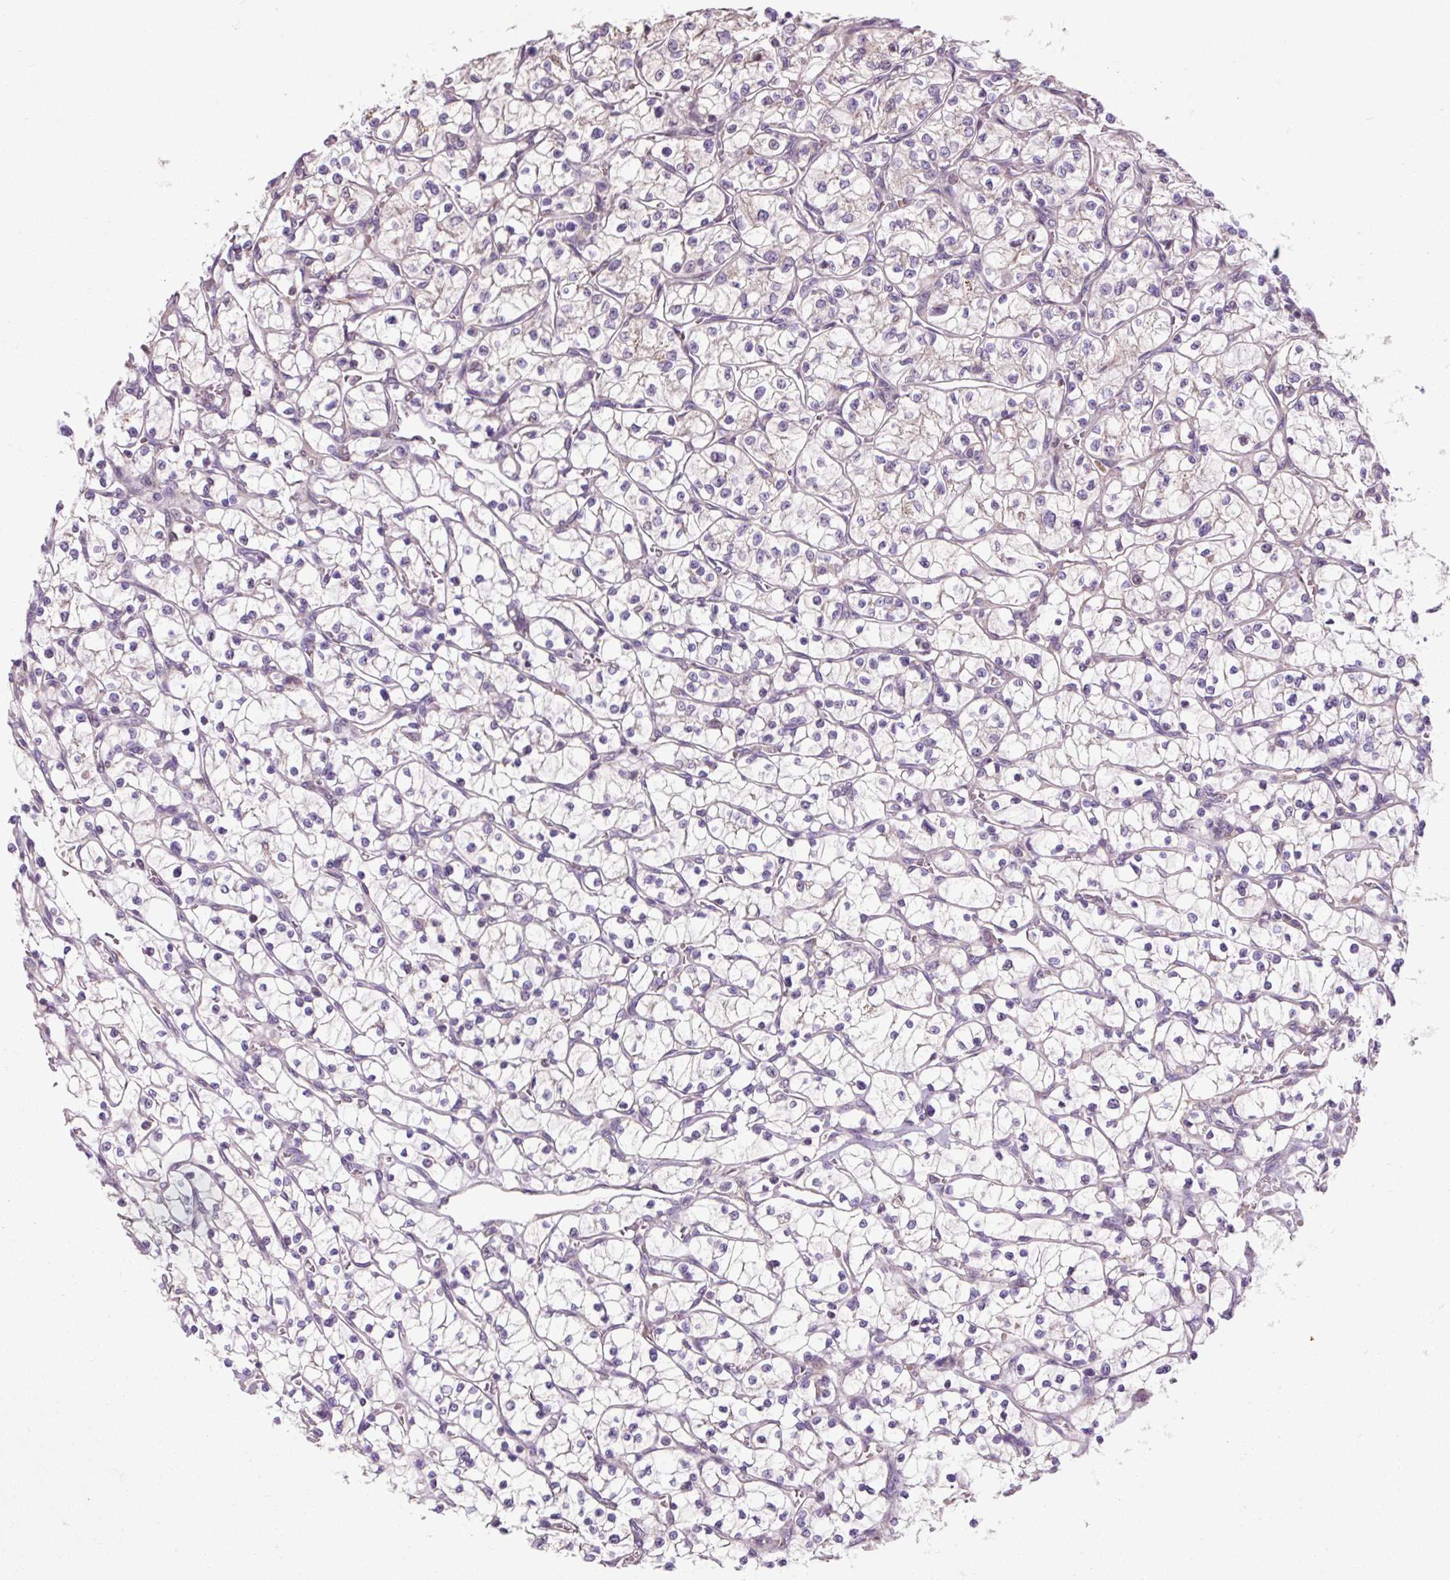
{"staining": {"intensity": "negative", "quantity": "none", "location": "none"}, "tissue": "renal cancer", "cell_type": "Tumor cells", "image_type": "cancer", "snomed": [{"axis": "morphology", "description": "Adenocarcinoma, NOS"}, {"axis": "topography", "description": "Kidney"}], "caption": "Image shows no significant protein positivity in tumor cells of renal cancer (adenocarcinoma). (Brightfield microscopy of DAB (3,3'-diaminobenzidine) IHC at high magnification).", "gene": "PRIMPOL", "patient": {"sex": "female", "age": 64}}